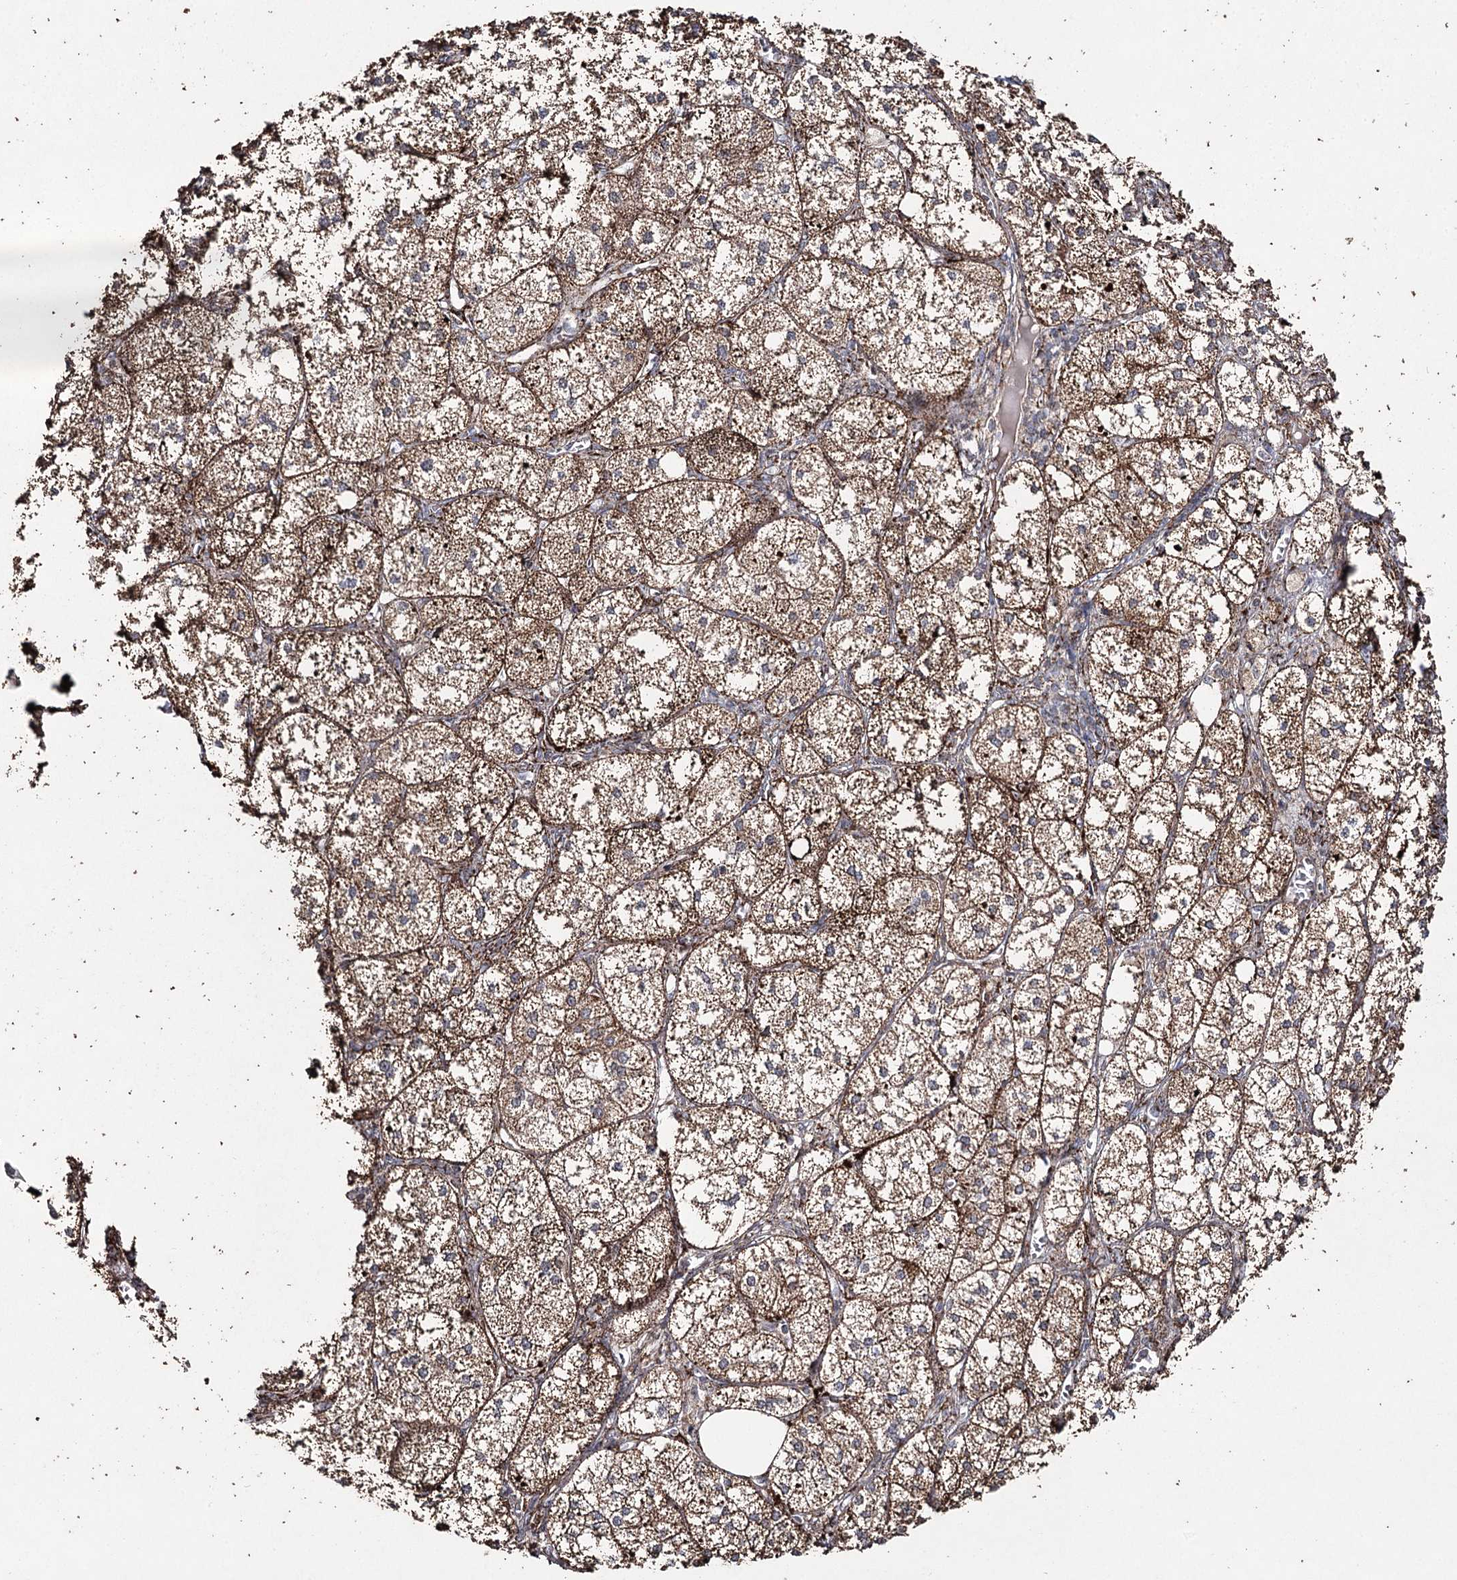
{"staining": {"intensity": "moderate", "quantity": ">75%", "location": "cytoplasmic/membranous"}, "tissue": "adrenal gland", "cell_type": "Glandular cells", "image_type": "normal", "snomed": [{"axis": "morphology", "description": "Normal tissue, NOS"}, {"axis": "topography", "description": "Adrenal gland"}], "caption": "Immunohistochemical staining of benign human adrenal gland shows >75% levels of moderate cytoplasmic/membranous protein expression in approximately >75% of glandular cells. Nuclei are stained in blue.", "gene": "SLF2", "patient": {"sex": "female", "age": 61}}